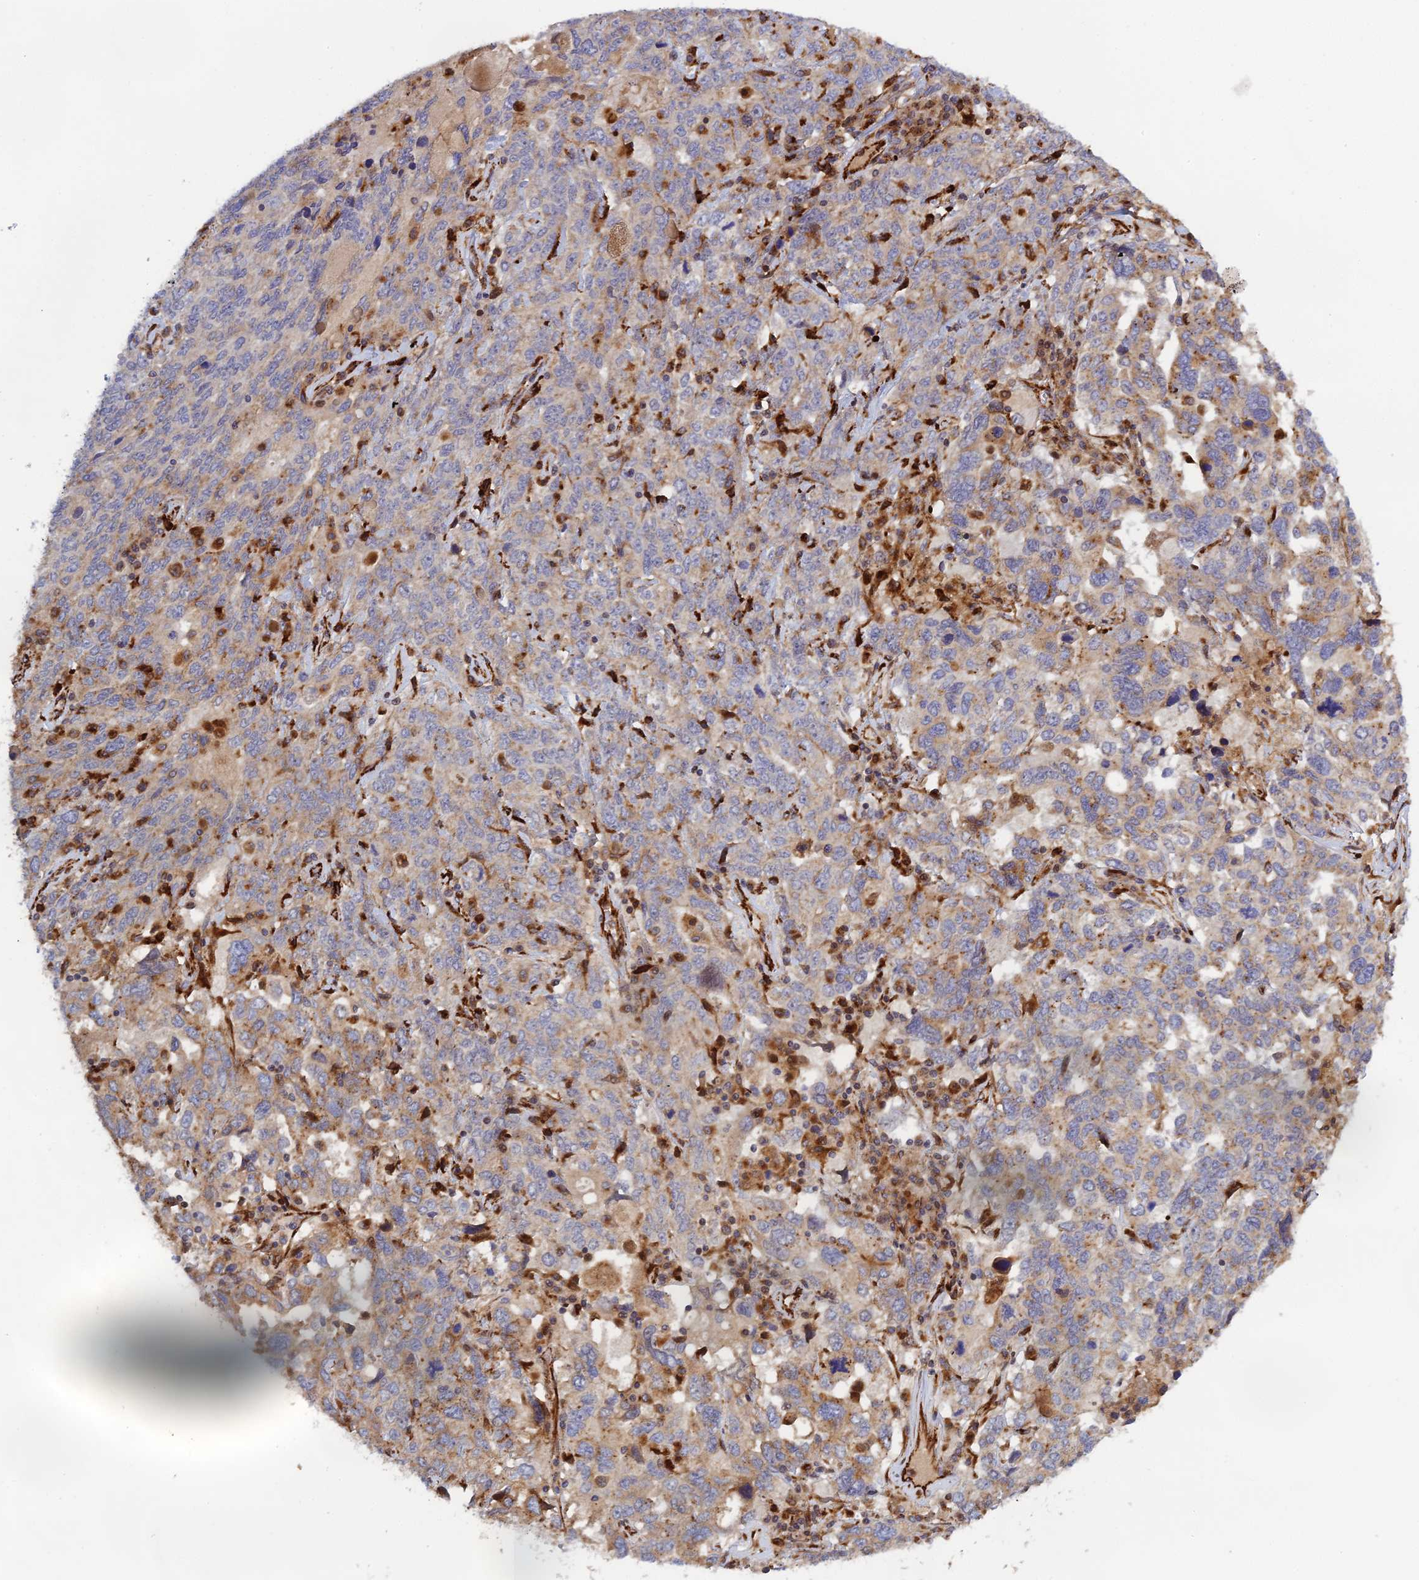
{"staining": {"intensity": "weak", "quantity": "25%-75%", "location": "cytoplasmic/membranous"}, "tissue": "ovarian cancer", "cell_type": "Tumor cells", "image_type": "cancer", "snomed": [{"axis": "morphology", "description": "Carcinoma, endometroid"}, {"axis": "topography", "description": "Ovary"}], "caption": "A histopathology image of human ovarian cancer stained for a protein displays weak cytoplasmic/membranous brown staining in tumor cells. The staining was performed using DAB (3,3'-diaminobenzidine), with brown indicating positive protein expression. Nuclei are stained blue with hematoxylin.", "gene": "PPP2R3C", "patient": {"sex": "female", "age": 62}}